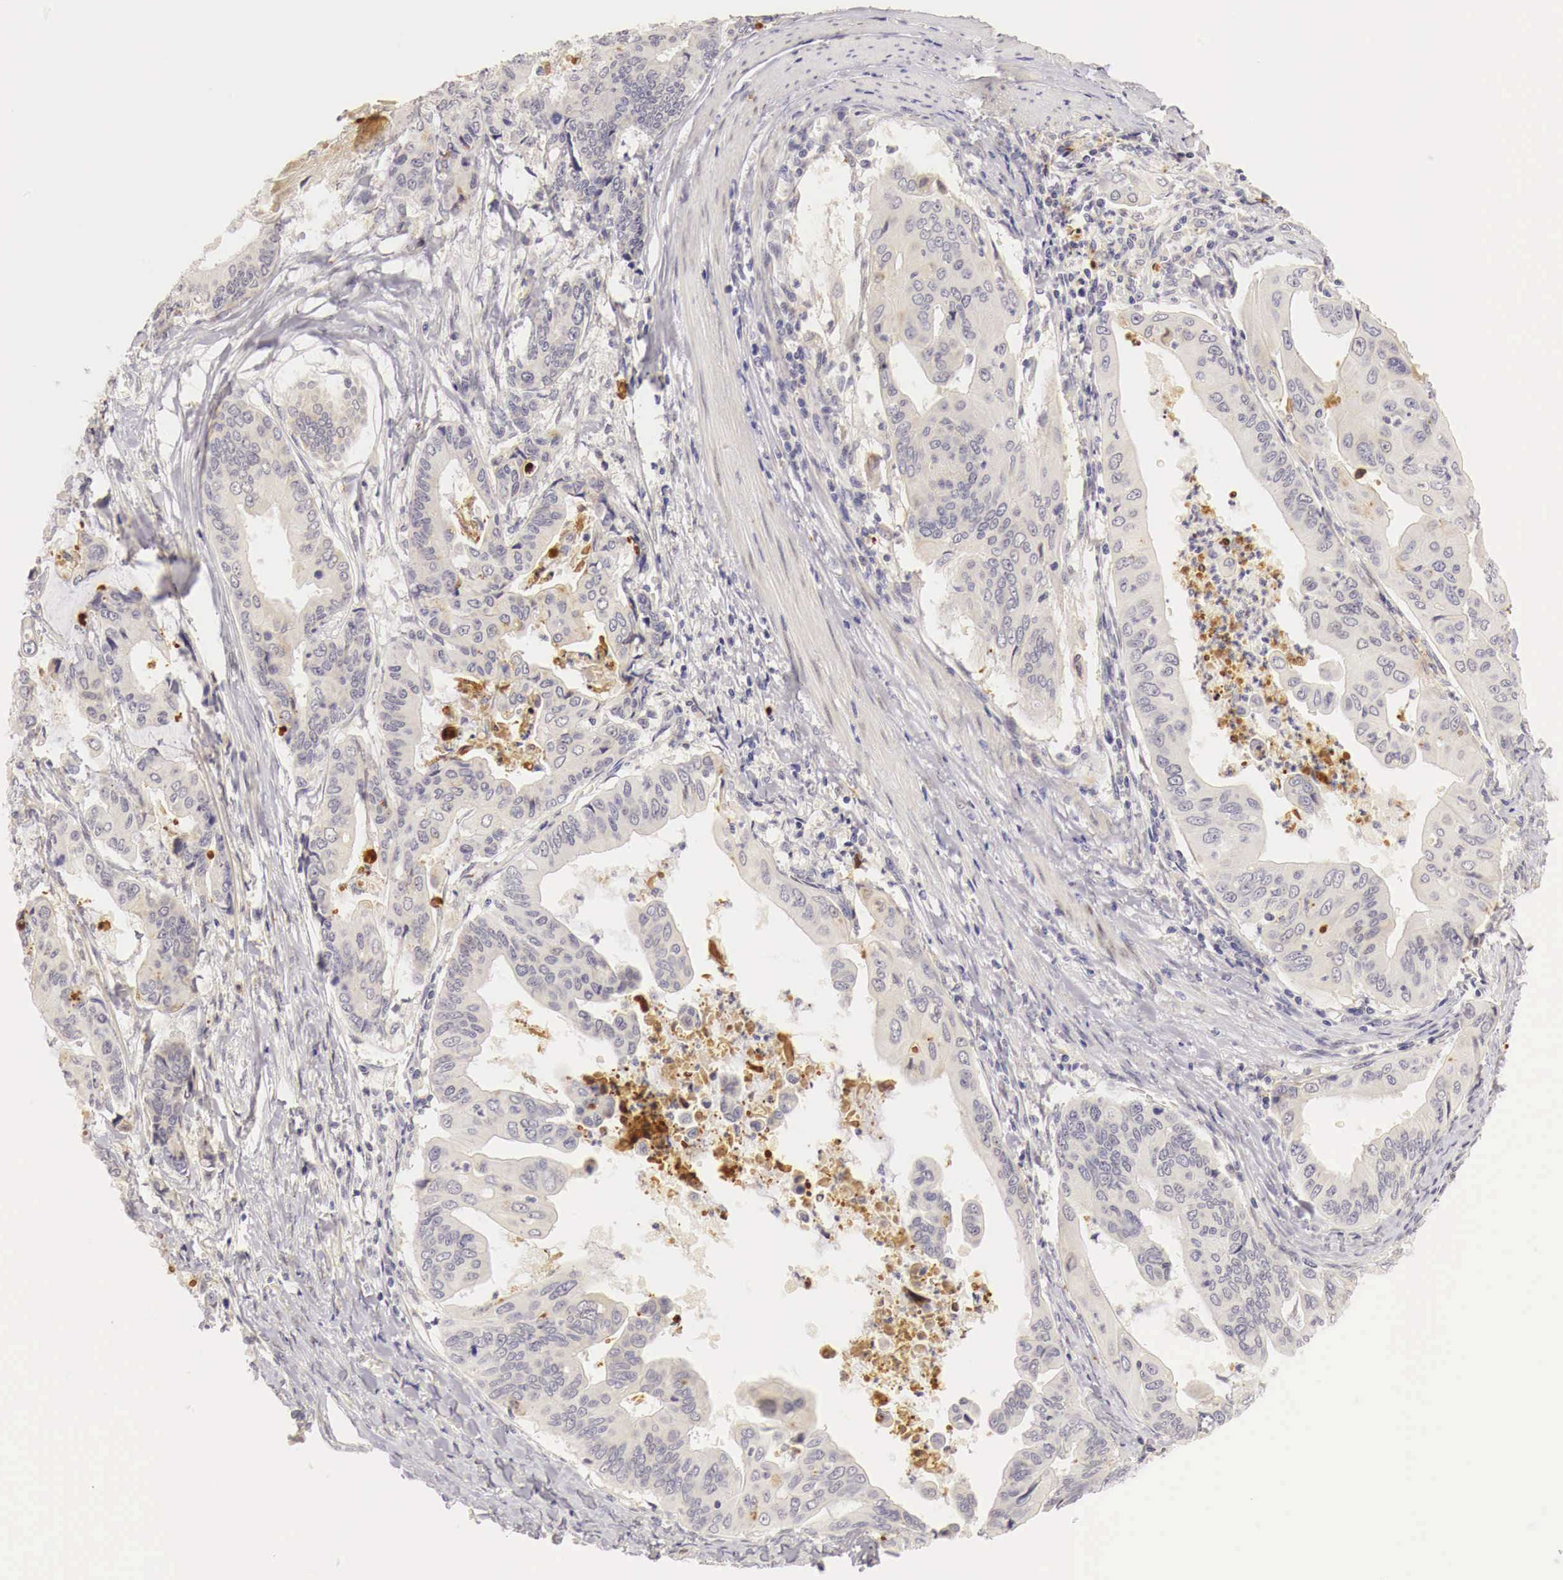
{"staining": {"intensity": "negative", "quantity": "none", "location": "none"}, "tissue": "stomach cancer", "cell_type": "Tumor cells", "image_type": "cancer", "snomed": [{"axis": "morphology", "description": "Adenocarcinoma, NOS"}, {"axis": "topography", "description": "Stomach, upper"}], "caption": "Immunohistochemical staining of human adenocarcinoma (stomach) shows no significant staining in tumor cells.", "gene": "CASP3", "patient": {"sex": "male", "age": 80}}